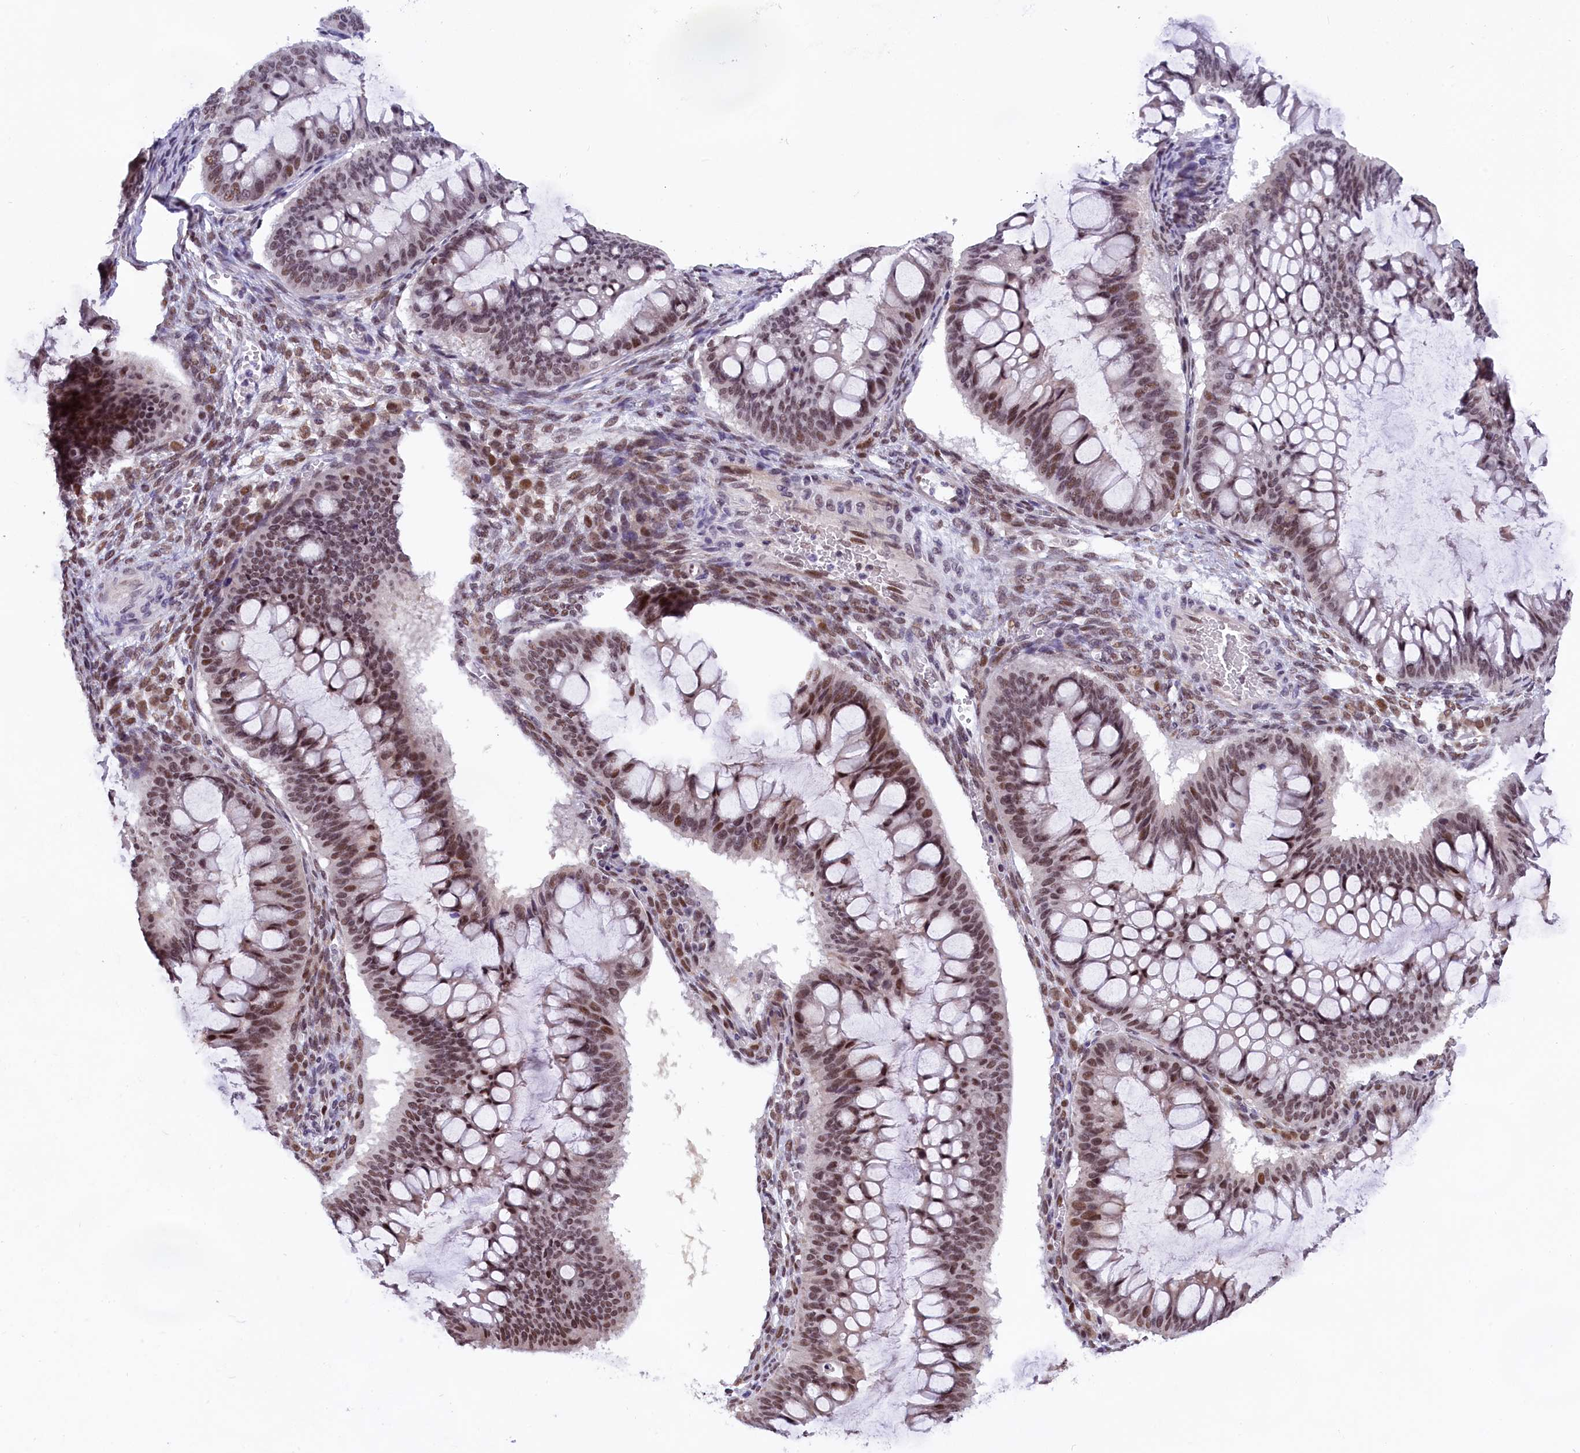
{"staining": {"intensity": "moderate", "quantity": ">75%", "location": "nuclear"}, "tissue": "ovarian cancer", "cell_type": "Tumor cells", "image_type": "cancer", "snomed": [{"axis": "morphology", "description": "Cystadenocarcinoma, mucinous, NOS"}, {"axis": "topography", "description": "Ovary"}], "caption": "Moderate nuclear positivity for a protein is seen in about >75% of tumor cells of ovarian cancer (mucinous cystadenocarcinoma) using IHC.", "gene": "CDYL2", "patient": {"sex": "female", "age": 73}}